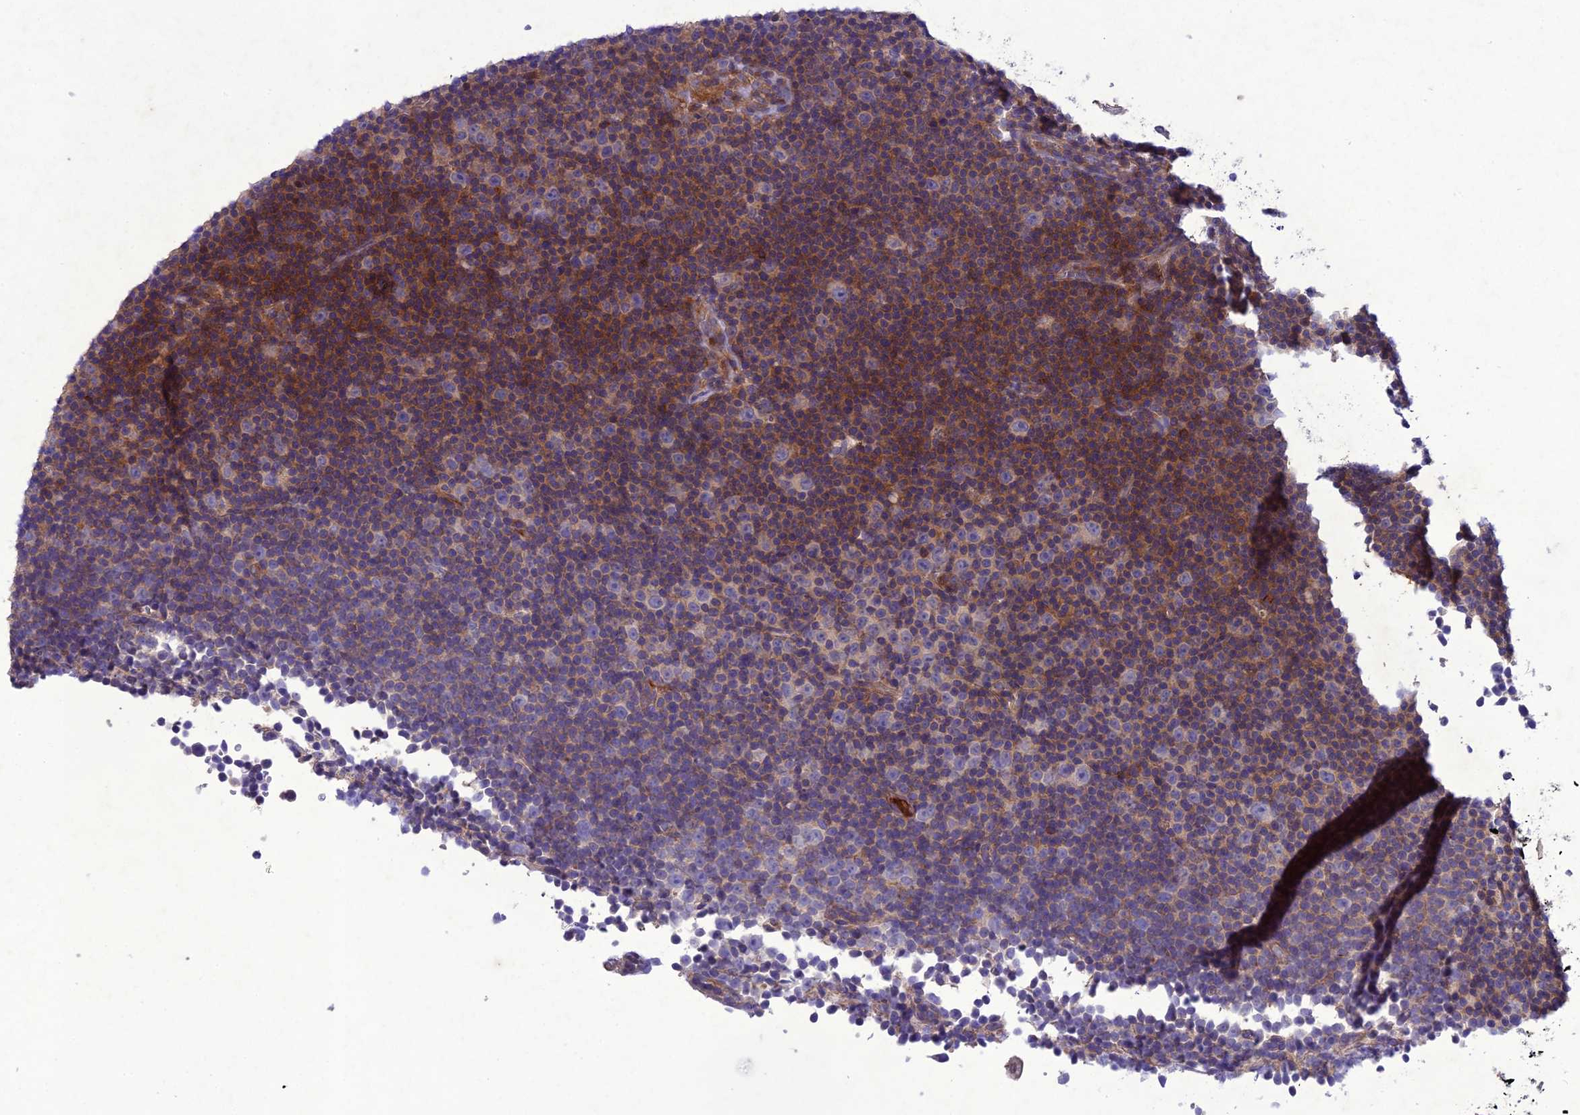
{"staining": {"intensity": "moderate", "quantity": "<25%", "location": "cytoplasmic/membranous"}, "tissue": "lymphoma", "cell_type": "Tumor cells", "image_type": "cancer", "snomed": [{"axis": "morphology", "description": "Malignant lymphoma, non-Hodgkin's type, Low grade"}, {"axis": "topography", "description": "Lymph node"}], "caption": "Immunohistochemistry (DAB) staining of malignant lymphoma, non-Hodgkin's type (low-grade) exhibits moderate cytoplasmic/membranous protein expression in about <25% of tumor cells.", "gene": "GDF6", "patient": {"sex": "female", "age": 67}}